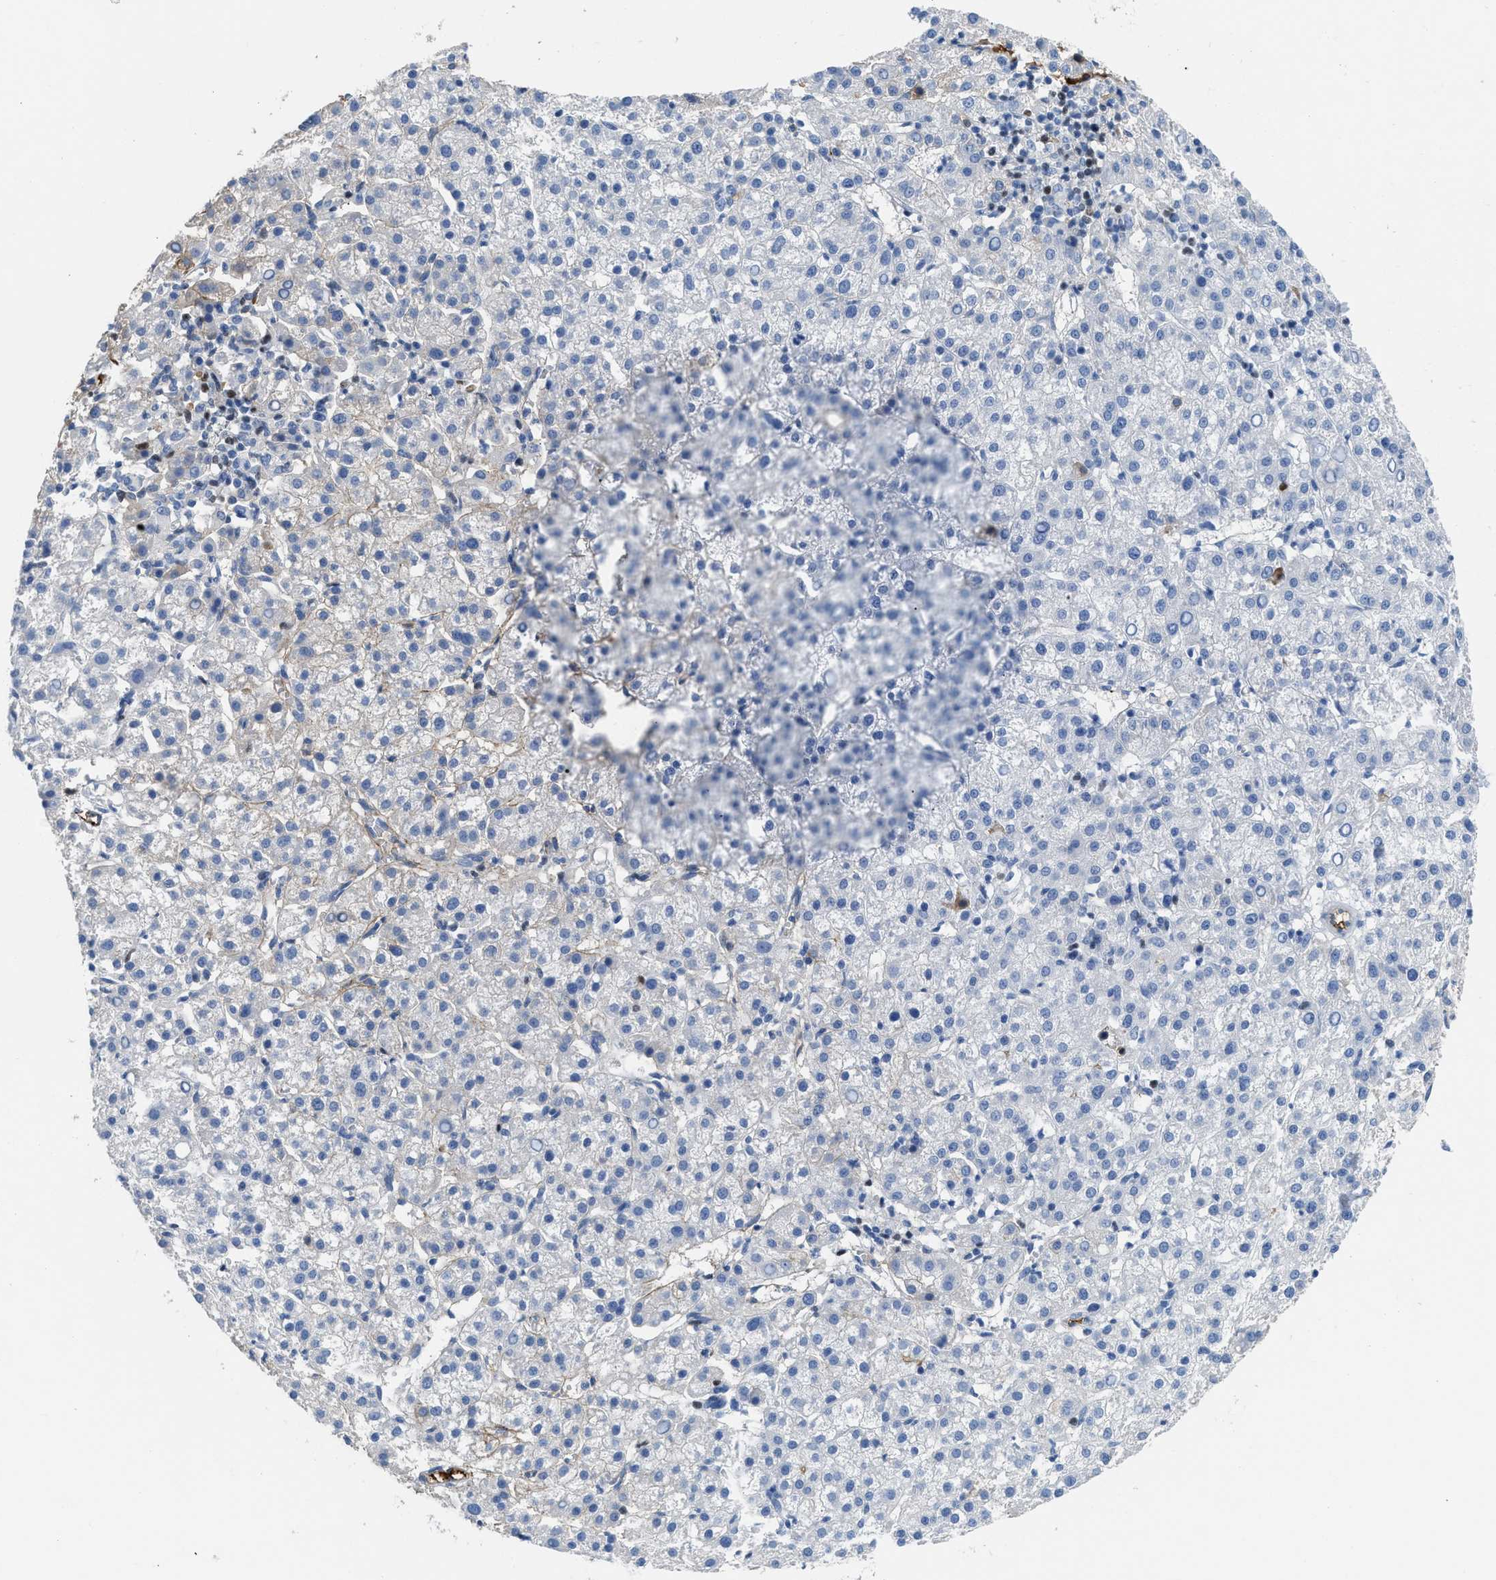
{"staining": {"intensity": "negative", "quantity": "none", "location": "none"}, "tissue": "liver cancer", "cell_type": "Tumor cells", "image_type": "cancer", "snomed": [{"axis": "morphology", "description": "Carcinoma, Hepatocellular, NOS"}, {"axis": "topography", "description": "Liver"}], "caption": "The histopathology image reveals no staining of tumor cells in liver hepatocellular carcinoma.", "gene": "LEF1", "patient": {"sex": "female", "age": 58}}